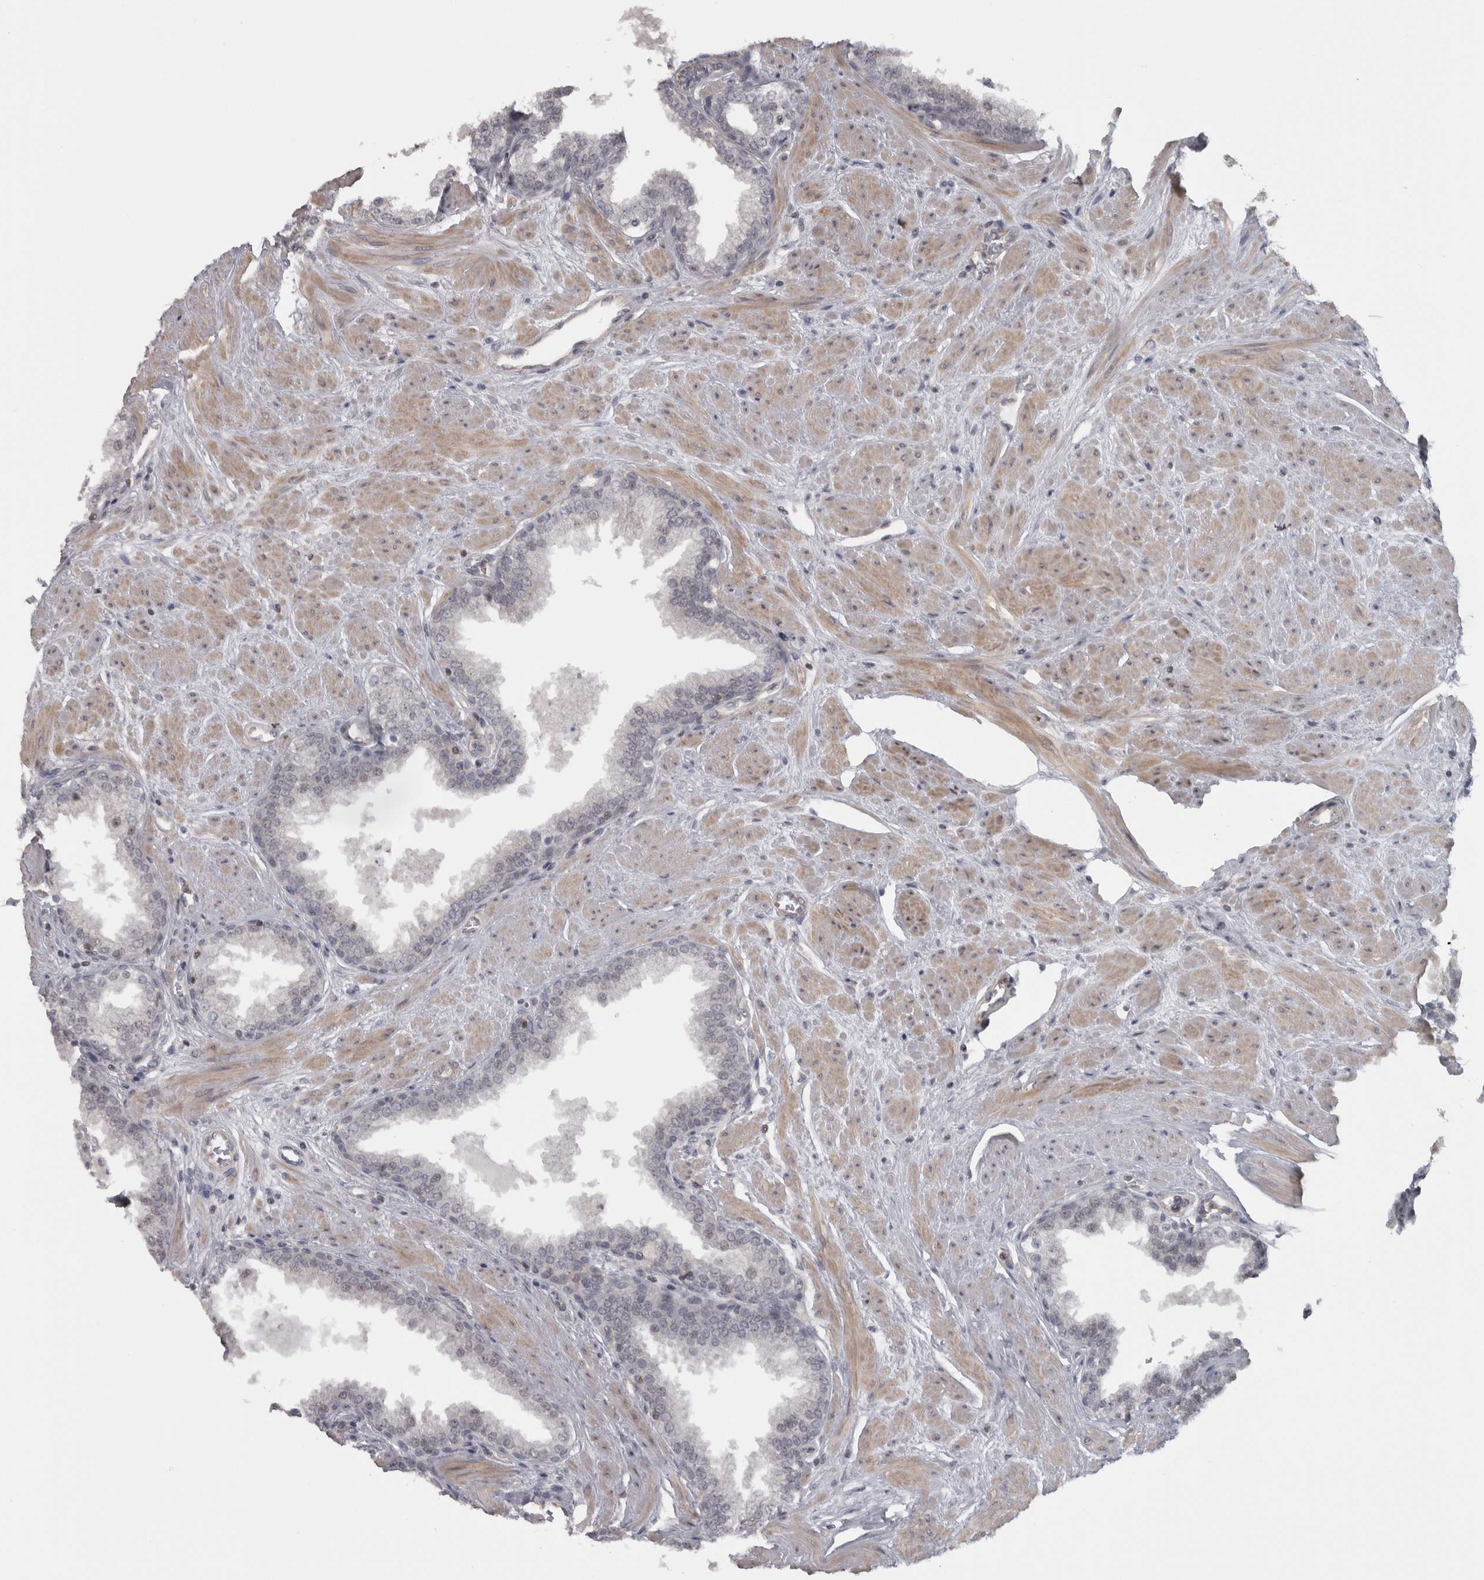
{"staining": {"intensity": "moderate", "quantity": "25%-75%", "location": "cytoplasmic/membranous"}, "tissue": "prostate", "cell_type": "Glandular cells", "image_type": "normal", "snomed": [{"axis": "morphology", "description": "Normal tissue, NOS"}, {"axis": "topography", "description": "Prostate"}], "caption": "This histopathology image demonstrates unremarkable prostate stained with immunohistochemistry (IHC) to label a protein in brown. The cytoplasmic/membranous of glandular cells show moderate positivity for the protein. Nuclei are counter-stained blue.", "gene": "PPP1R12B", "patient": {"sex": "male", "age": 51}}